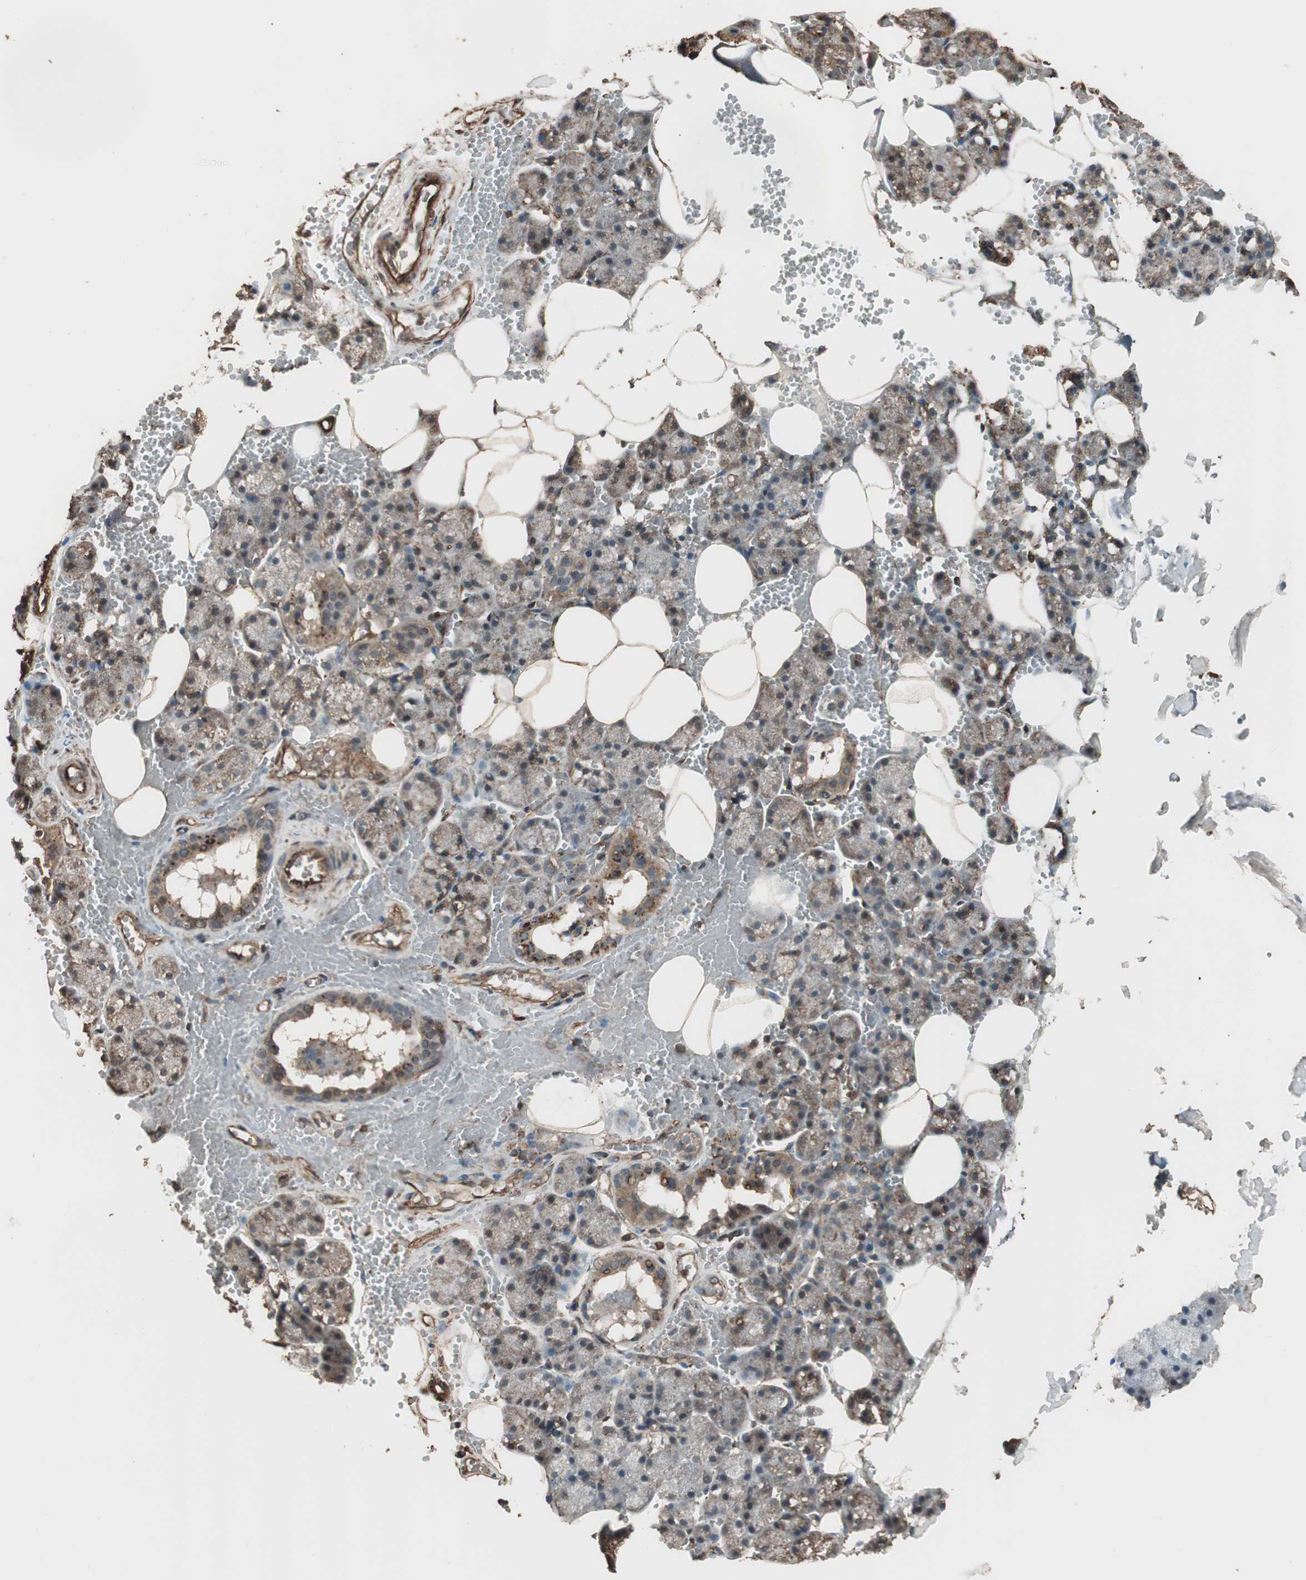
{"staining": {"intensity": "moderate", "quantity": "25%-75%", "location": "cytoplasmic/membranous"}, "tissue": "salivary gland", "cell_type": "Glandular cells", "image_type": "normal", "snomed": [{"axis": "morphology", "description": "Normal tissue, NOS"}, {"axis": "topography", "description": "Salivary gland"}], "caption": "A medium amount of moderate cytoplasmic/membranous staining is present in about 25%-75% of glandular cells in normal salivary gland.", "gene": "CCN4", "patient": {"sex": "male", "age": 62}}